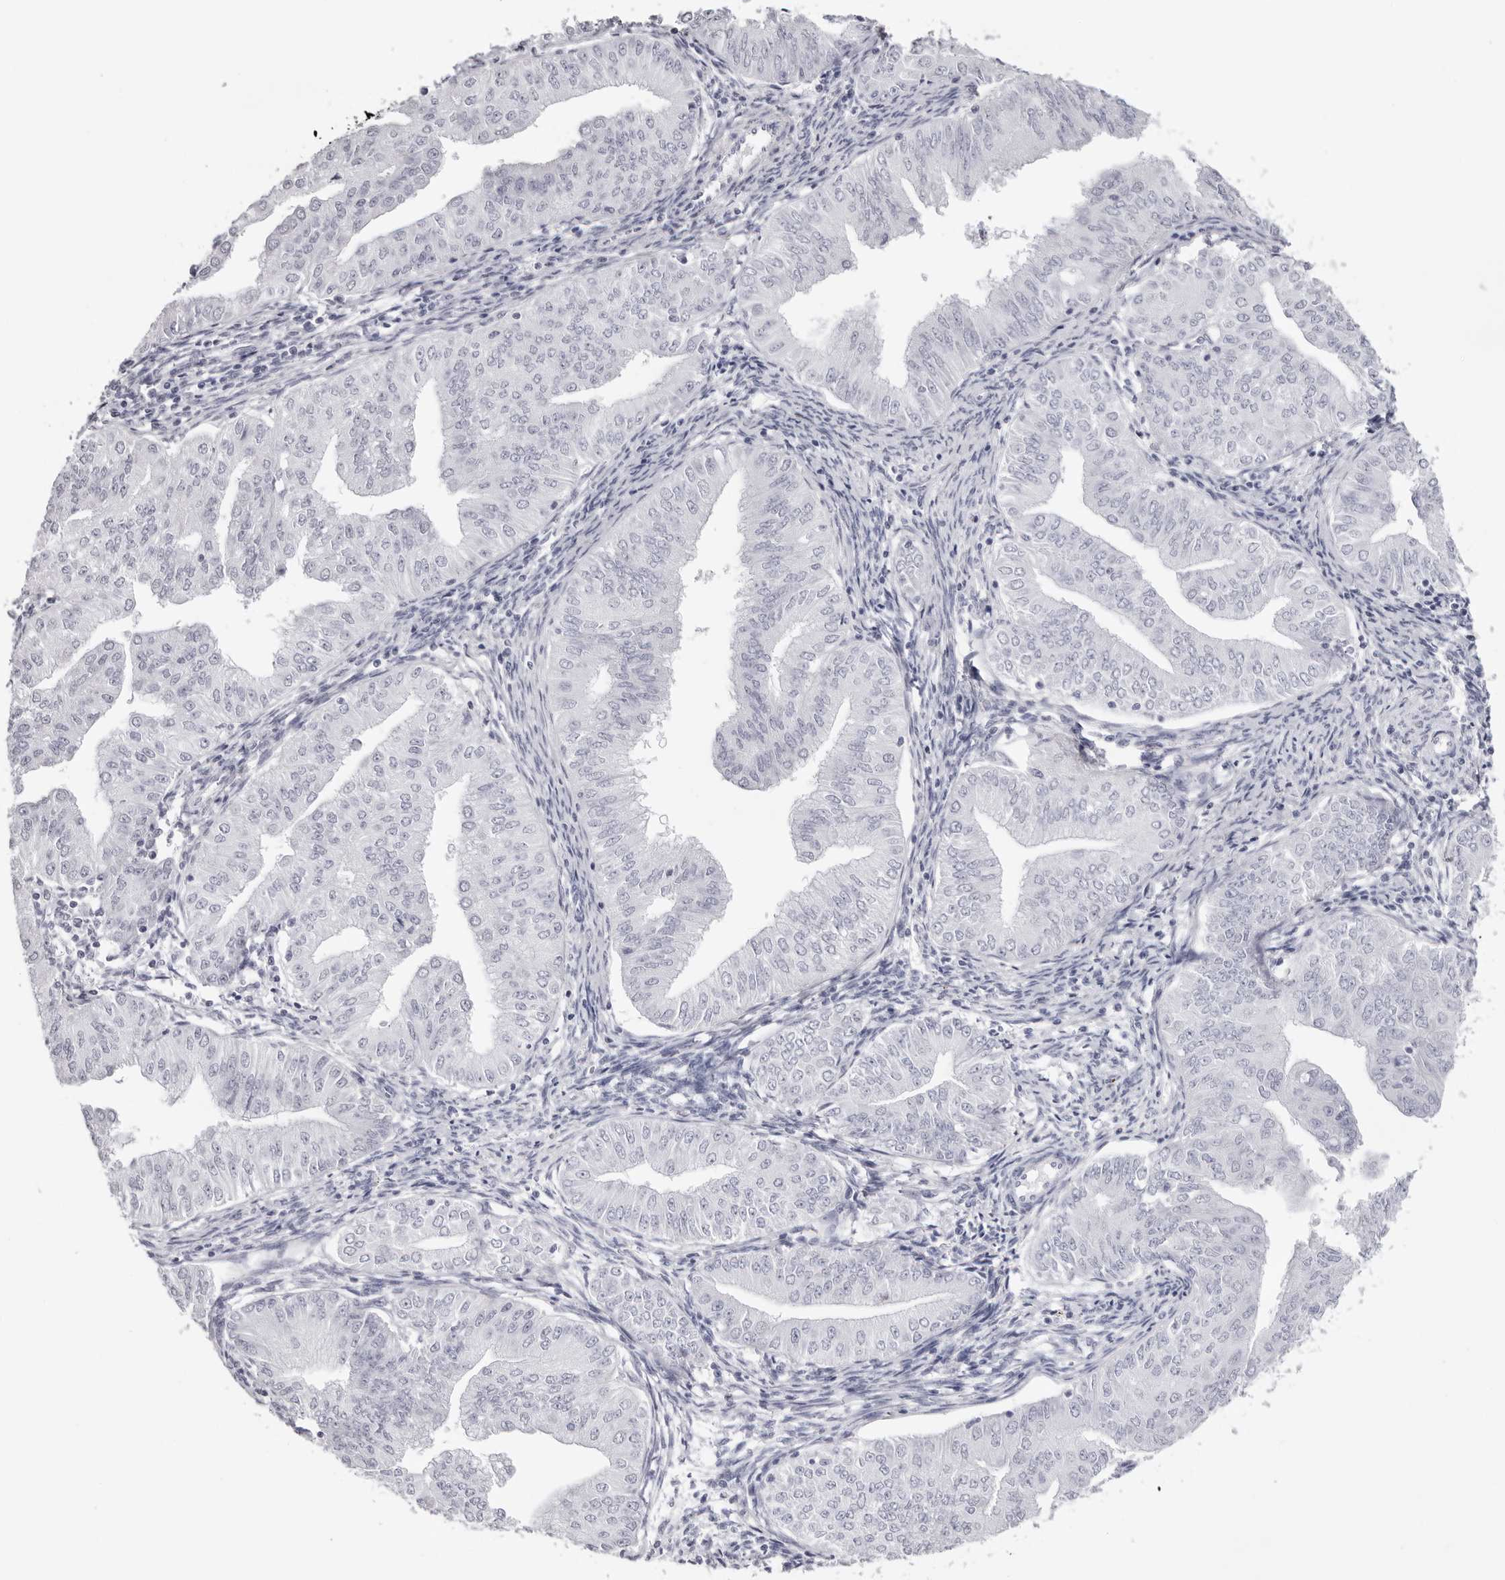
{"staining": {"intensity": "negative", "quantity": "none", "location": "none"}, "tissue": "endometrial cancer", "cell_type": "Tumor cells", "image_type": "cancer", "snomed": [{"axis": "morphology", "description": "Normal tissue, NOS"}, {"axis": "morphology", "description": "Adenocarcinoma, NOS"}, {"axis": "topography", "description": "Endometrium"}], "caption": "Adenocarcinoma (endometrial) was stained to show a protein in brown. There is no significant expression in tumor cells.", "gene": "INSL3", "patient": {"sex": "female", "age": 53}}